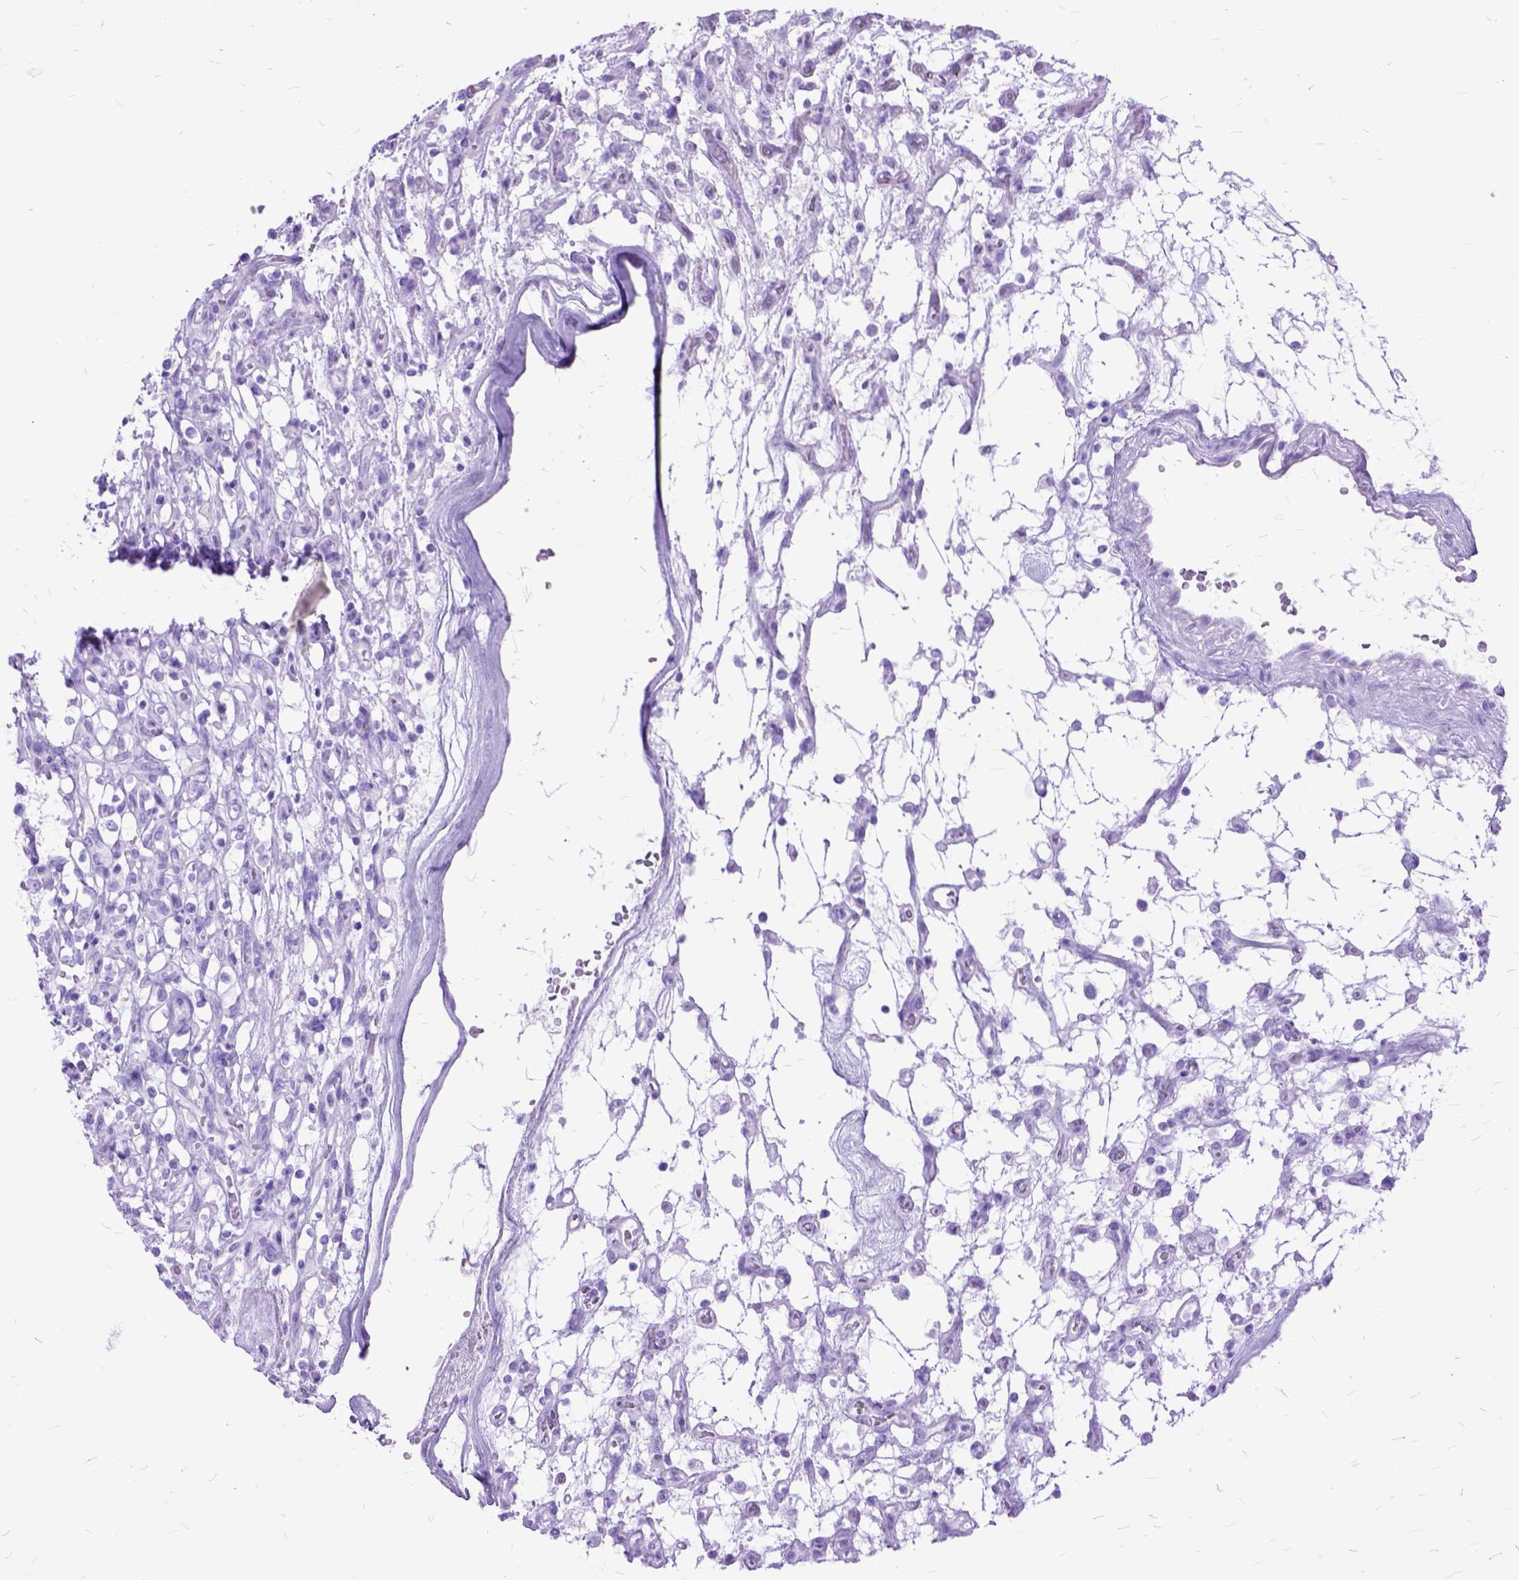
{"staining": {"intensity": "negative", "quantity": "none", "location": "none"}, "tissue": "renal cancer", "cell_type": "Tumor cells", "image_type": "cancer", "snomed": [{"axis": "morphology", "description": "Adenocarcinoma, NOS"}, {"axis": "topography", "description": "Kidney"}], "caption": "The immunohistochemistry (IHC) image has no significant positivity in tumor cells of renal adenocarcinoma tissue.", "gene": "DNAH2", "patient": {"sex": "female", "age": 69}}